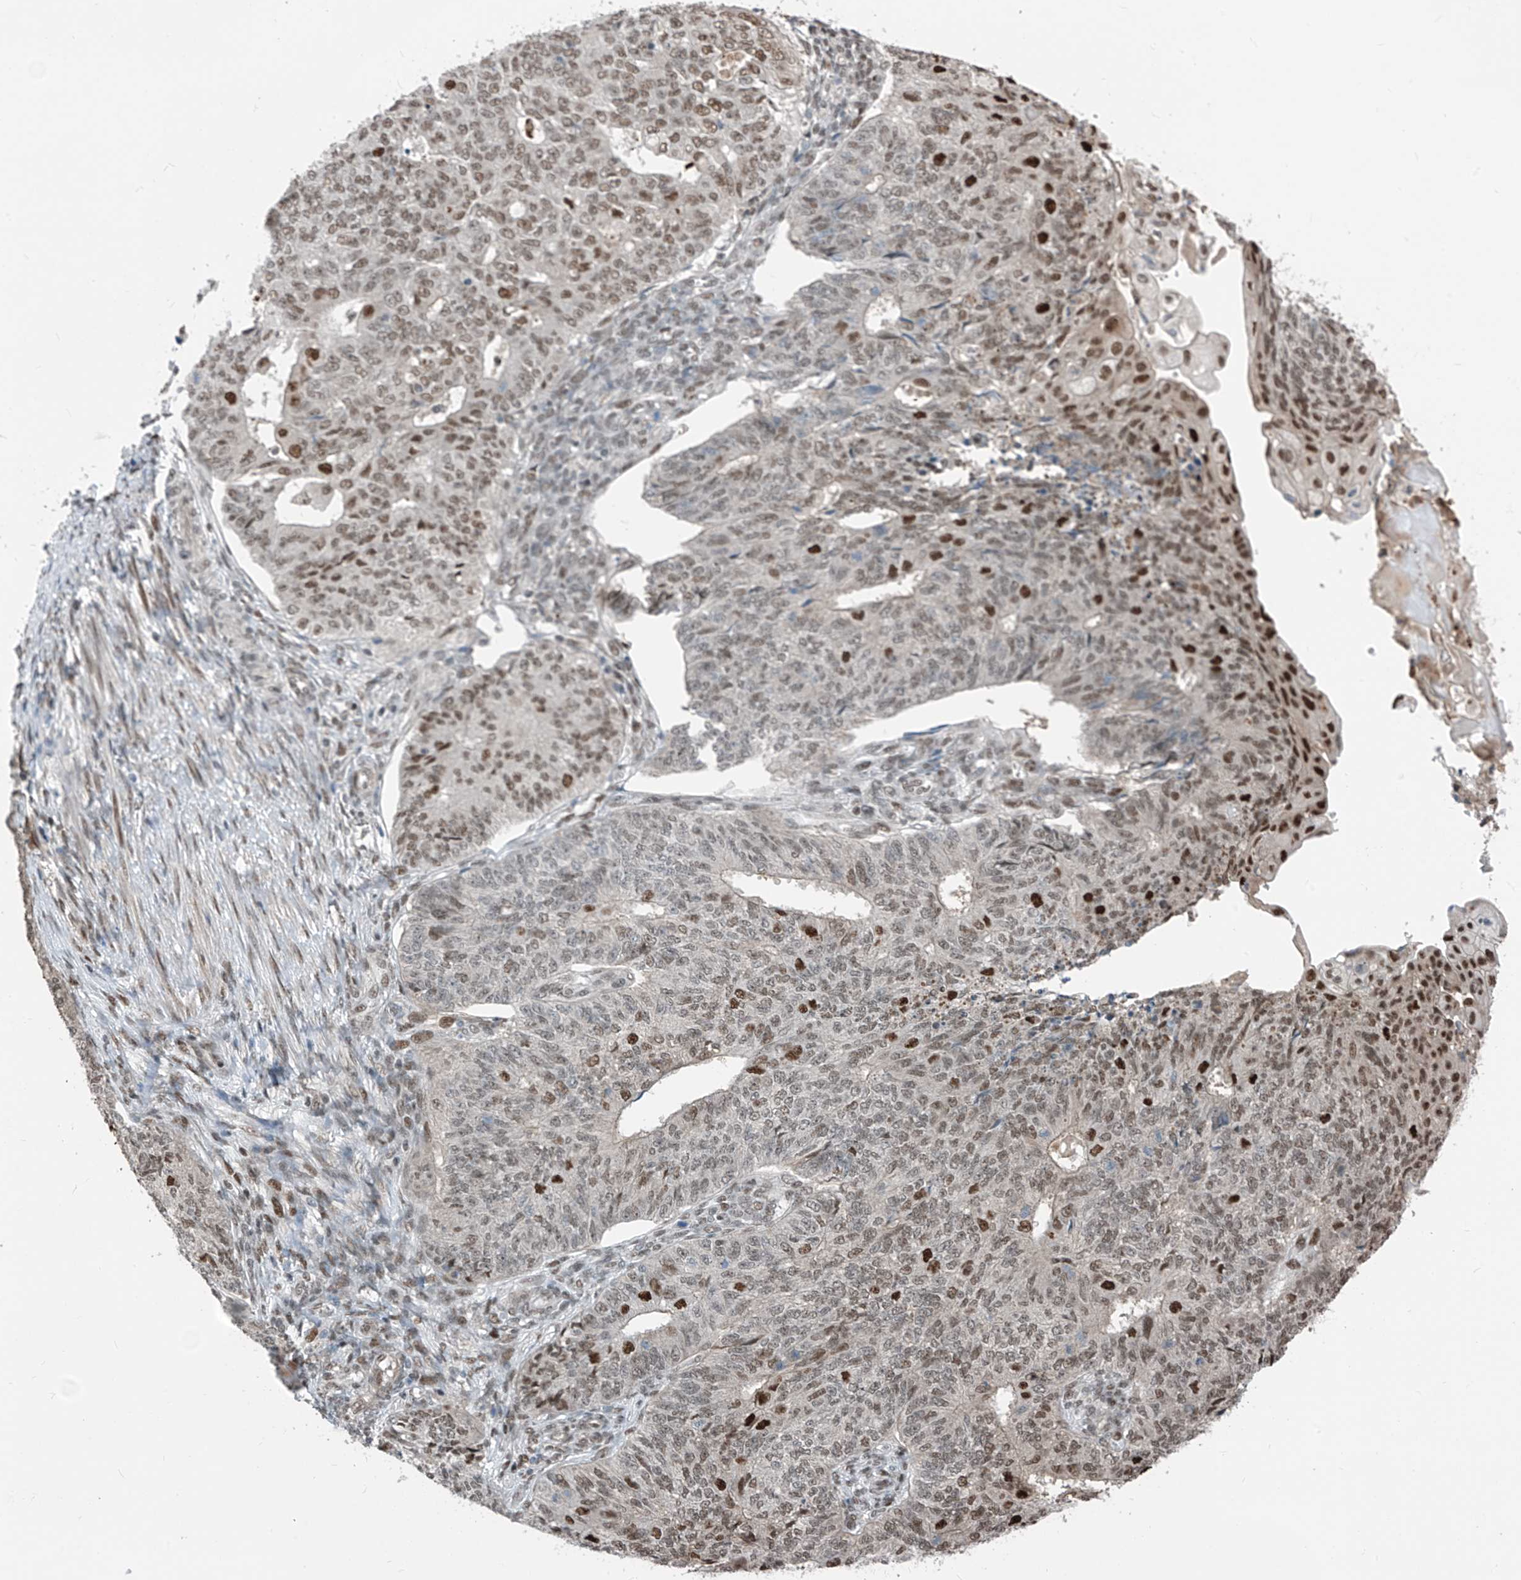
{"staining": {"intensity": "moderate", "quantity": "25%-75%", "location": "nuclear"}, "tissue": "endometrial cancer", "cell_type": "Tumor cells", "image_type": "cancer", "snomed": [{"axis": "morphology", "description": "Adenocarcinoma, NOS"}, {"axis": "topography", "description": "Endometrium"}], "caption": "Endometrial cancer (adenocarcinoma) tissue reveals moderate nuclear expression in approximately 25%-75% of tumor cells, visualized by immunohistochemistry.", "gene": "RBP7", "patient": {"sex": "female", "age": 32}}